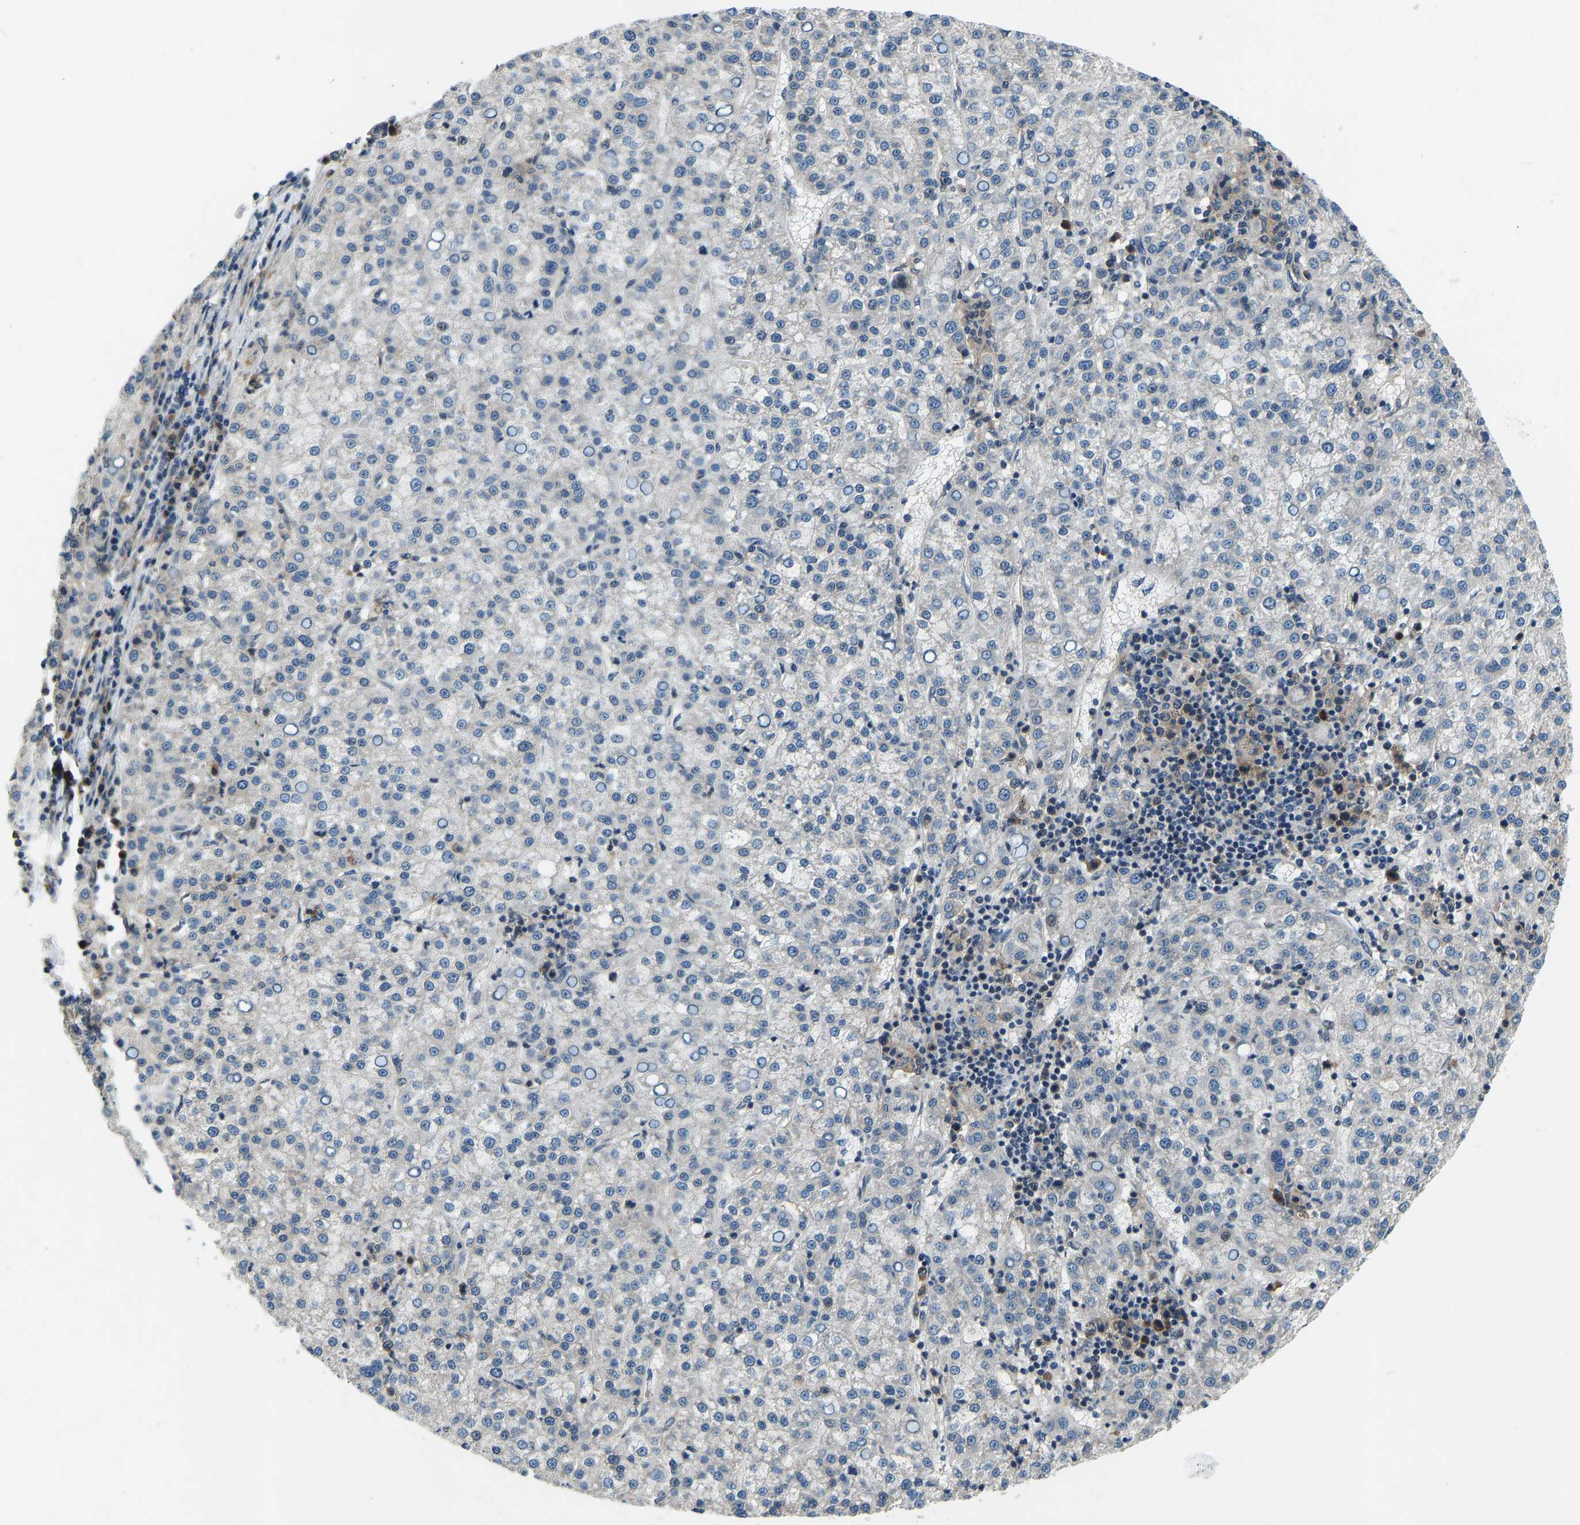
{"staining": {"intensity": "negative", "quantity": "none", "location": "none"}, "tissue": "liver cancer", "cell_type": "Tumor cells", "image_type": "cancer", "snomed": [{"axis": "morphology", "description": "Carcinoma, Hepatocellular, NOS"}, {"axis": "topography", "description": "Liver"}], "caption": "This is an IHC image of liver cancer (hepatocellular carcinoma). There is no staining in tumor cells.", "gene": "RLIM", "patient": {"sex": "female", "age": 58}}